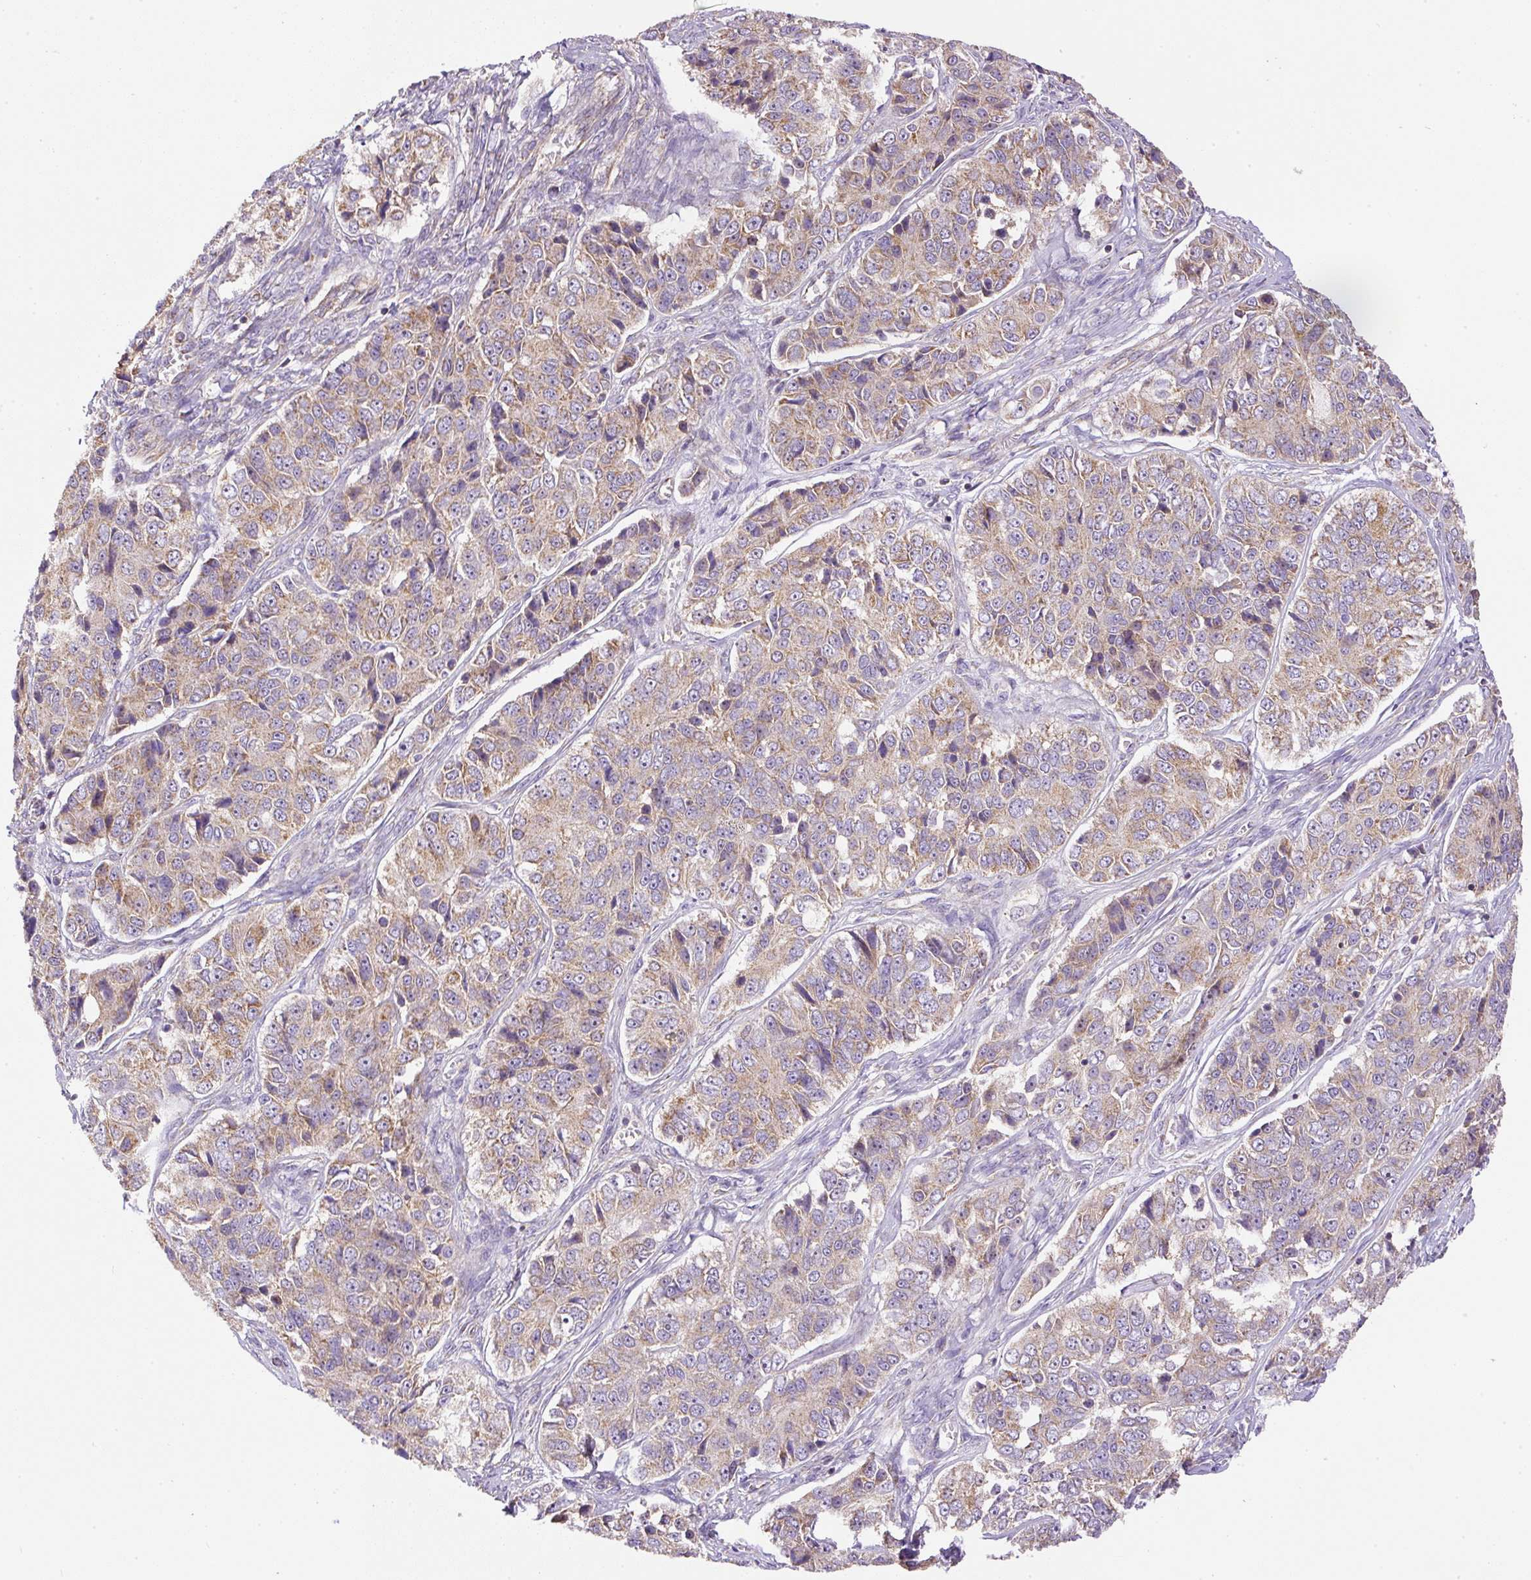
{"staining": {"intensity": "moderate", "quantity": "25%-75%", "location": "cytoplasmic/membranous"}, "tissue": "ovarian cancer", "cell_type": "Tumor cells", "image_type": "cancer", "snomed": [{"axis": "morphology", "description": "Carcinoma, endometroid"}, {"axis": "topography", "description": "Ovary"}], "caption": "A micrograph of human endometroid carcinoma (ovarian) stained for a protein exhibits moderate cytoplasmic/membranous brown staining in tumor cells. (IHC, brightfield microscopy, high magnification).", "gene": "NDUFAF2", "patient": {"sex": "female", "age": 51}}